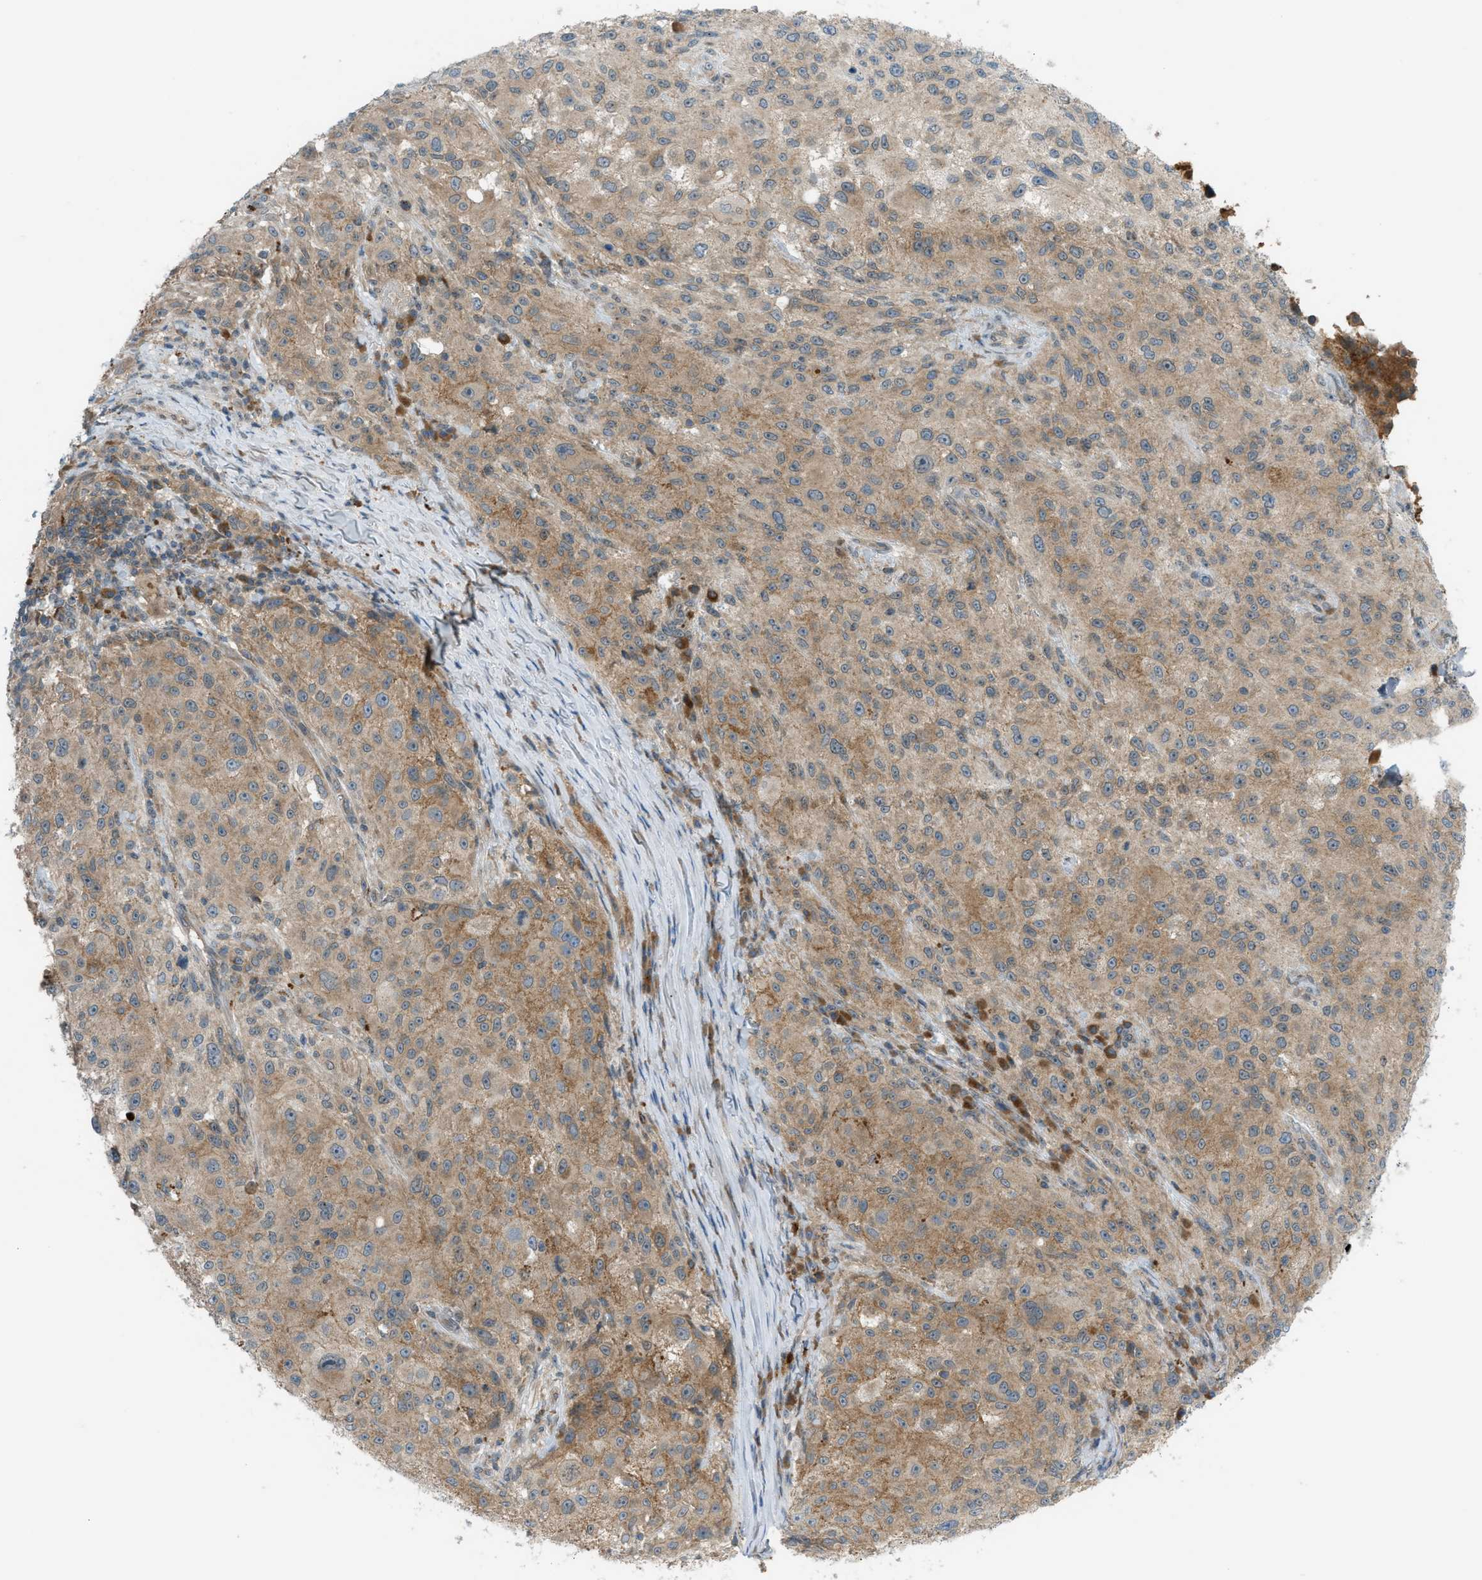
{"staining": {"intensity": "moderate", "quantity": ">75%", "location": "cytoplasmic/membranous"}, "tissue": "melanoma", "cell_type": "Tumor cells", "image_type": "cancer", "snomed": [{"axis": "morphology", "description": "Necrosis, NOS"}, {"axis": "morphology", "description": "Malignant melanoma, NOS"}, {"axis": "topography", "description": "Skin"}], "caption": "Immunohistochemistry (IHC) image of neoplastic tissue: melanoma stained using immunohistochemistry shows medium levels of moderate protein expression localized specifically in the cytoplasmic/membranous of tumor cells, appearing as a cytoplasmic/membranous brown color.", "gene": "DYRK1A", "patient": {"sex": "female", "age": 87}}